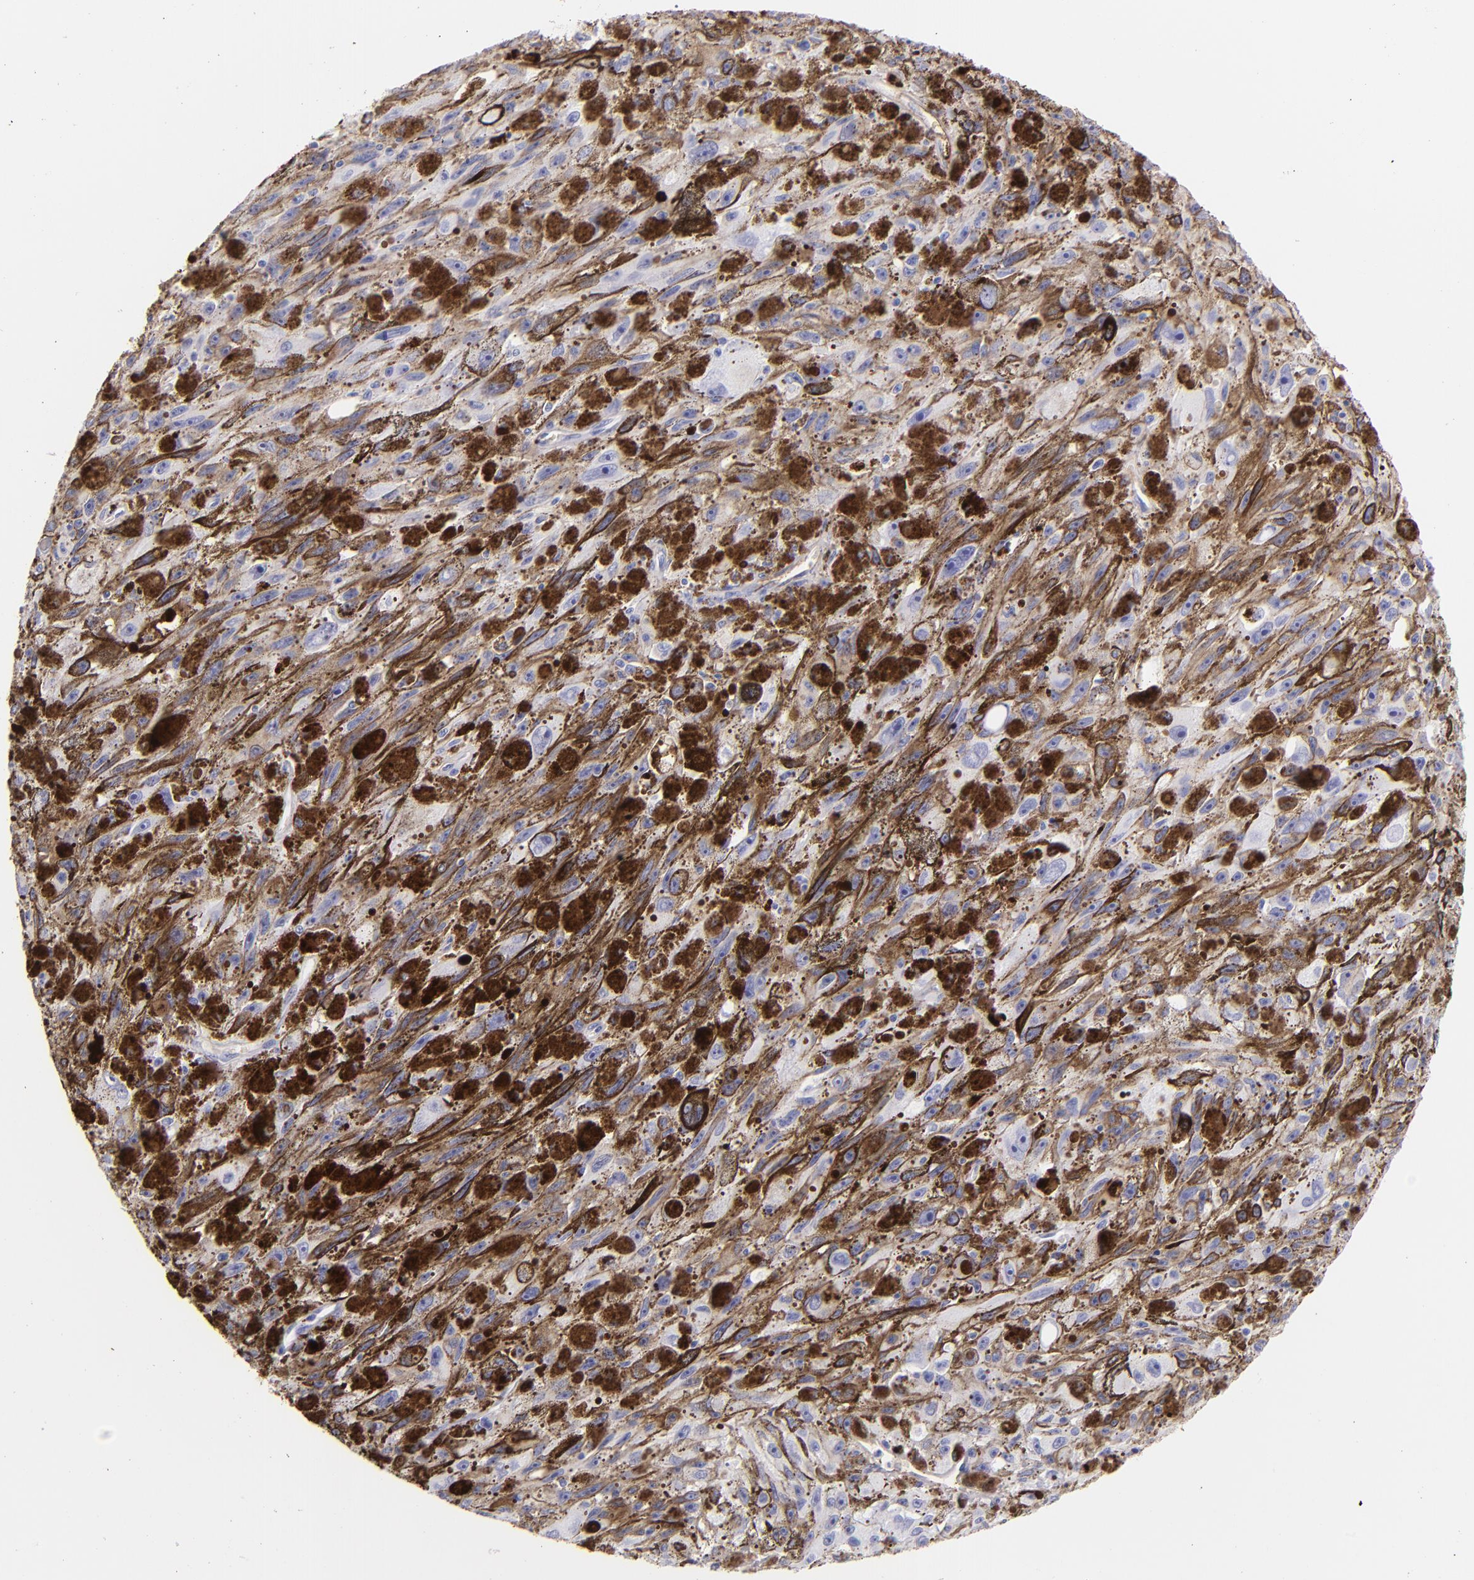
{"staining": {"intensity": "negative", "quantity": "none", "location": "none"}, "tissue": "melanoma", "cell_type": "Tumor cells", "image_type": "cancer", "snomed": [{"axis": "morphology", "description": "Malignant melanoma, NOS"}, {"axis": "topography", "description": "Skin"}], "caption": "Tumor cells show no significant protein expression in melanoma.", "gene": "FGB", "patient": {"sex": "female", "age": 104}}